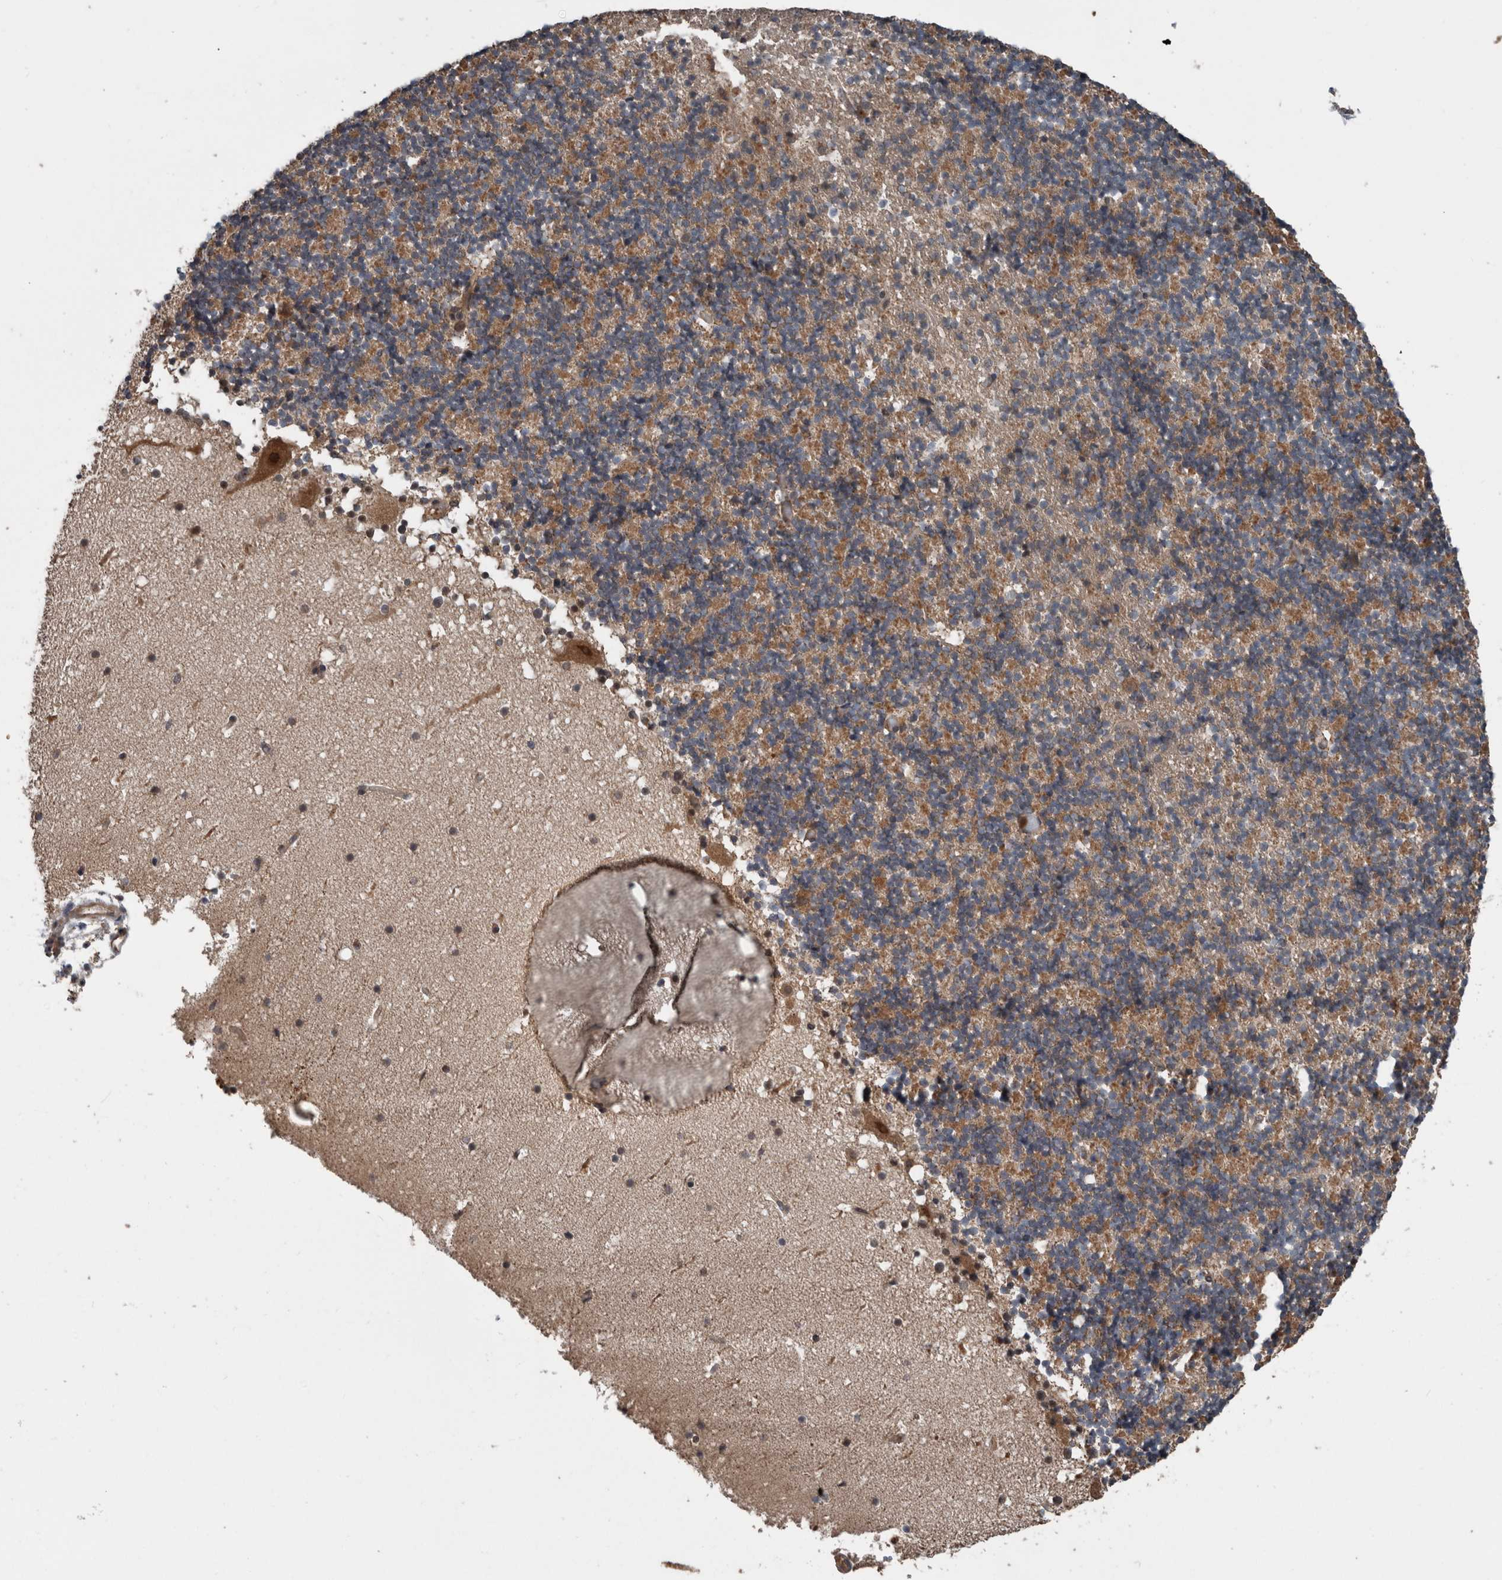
{"staining": {"intensity": "moderate", "quantity": ">75%", "location": "cytoplasmic/membranous"}, "tissue": "cerebellum", "cell_type": "Cells in granular layer", "image_type": "normal", "snomed": [{"axis": "morphology", "description": "Normal tissue, NOS"}, {"axis": "topography", "description": "Cerebellum"}], "caption": "DAB immunohistochemical staining of unremarkable human cerebellum displays moderate cytoplasmic/membranous protein staining in approximately >75% of cells in granular layer.", "gene": "RIOK3", "patient": {"sex": "male", "age": 57}}